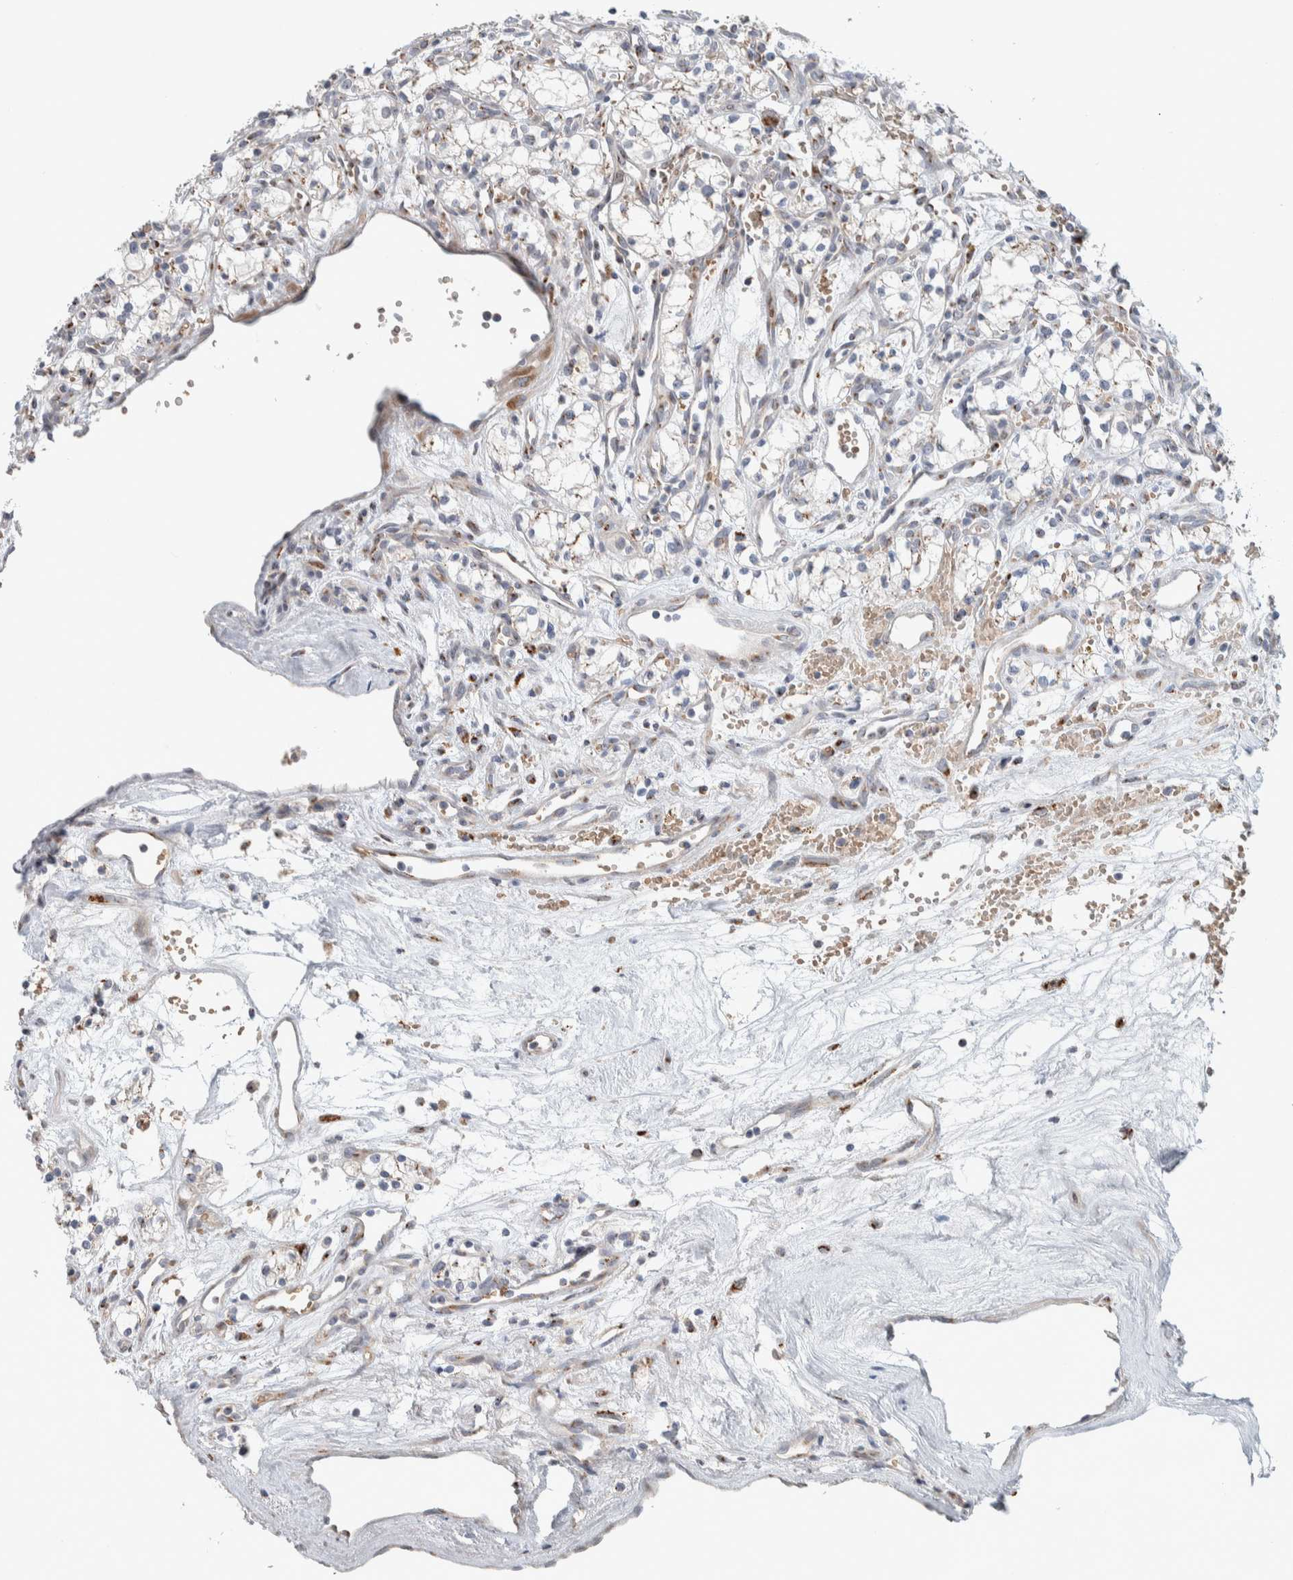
{"staining": {"intensity": "weak", "quantity": "<25%", "location": "cytoplasmic/membranous"}, "tissue": "renal cancer", "cell_type": "Tumor cells", "image_type": "cancer", "snomed": [{"axis": "morphology", "description": "Adenocarcinoma, NOS"}, {"axis": "topography", "description": "Kidney"}], "caption": "A high-resolution histopathology image shows IHC staining of adenocarcinoma (renal), which shows no significant positivity in tumor cells. (DAB immunohistochemistry, high magnification).", "gene": "SLC38A10", "patient": {"sex": "male", "age": 59}}